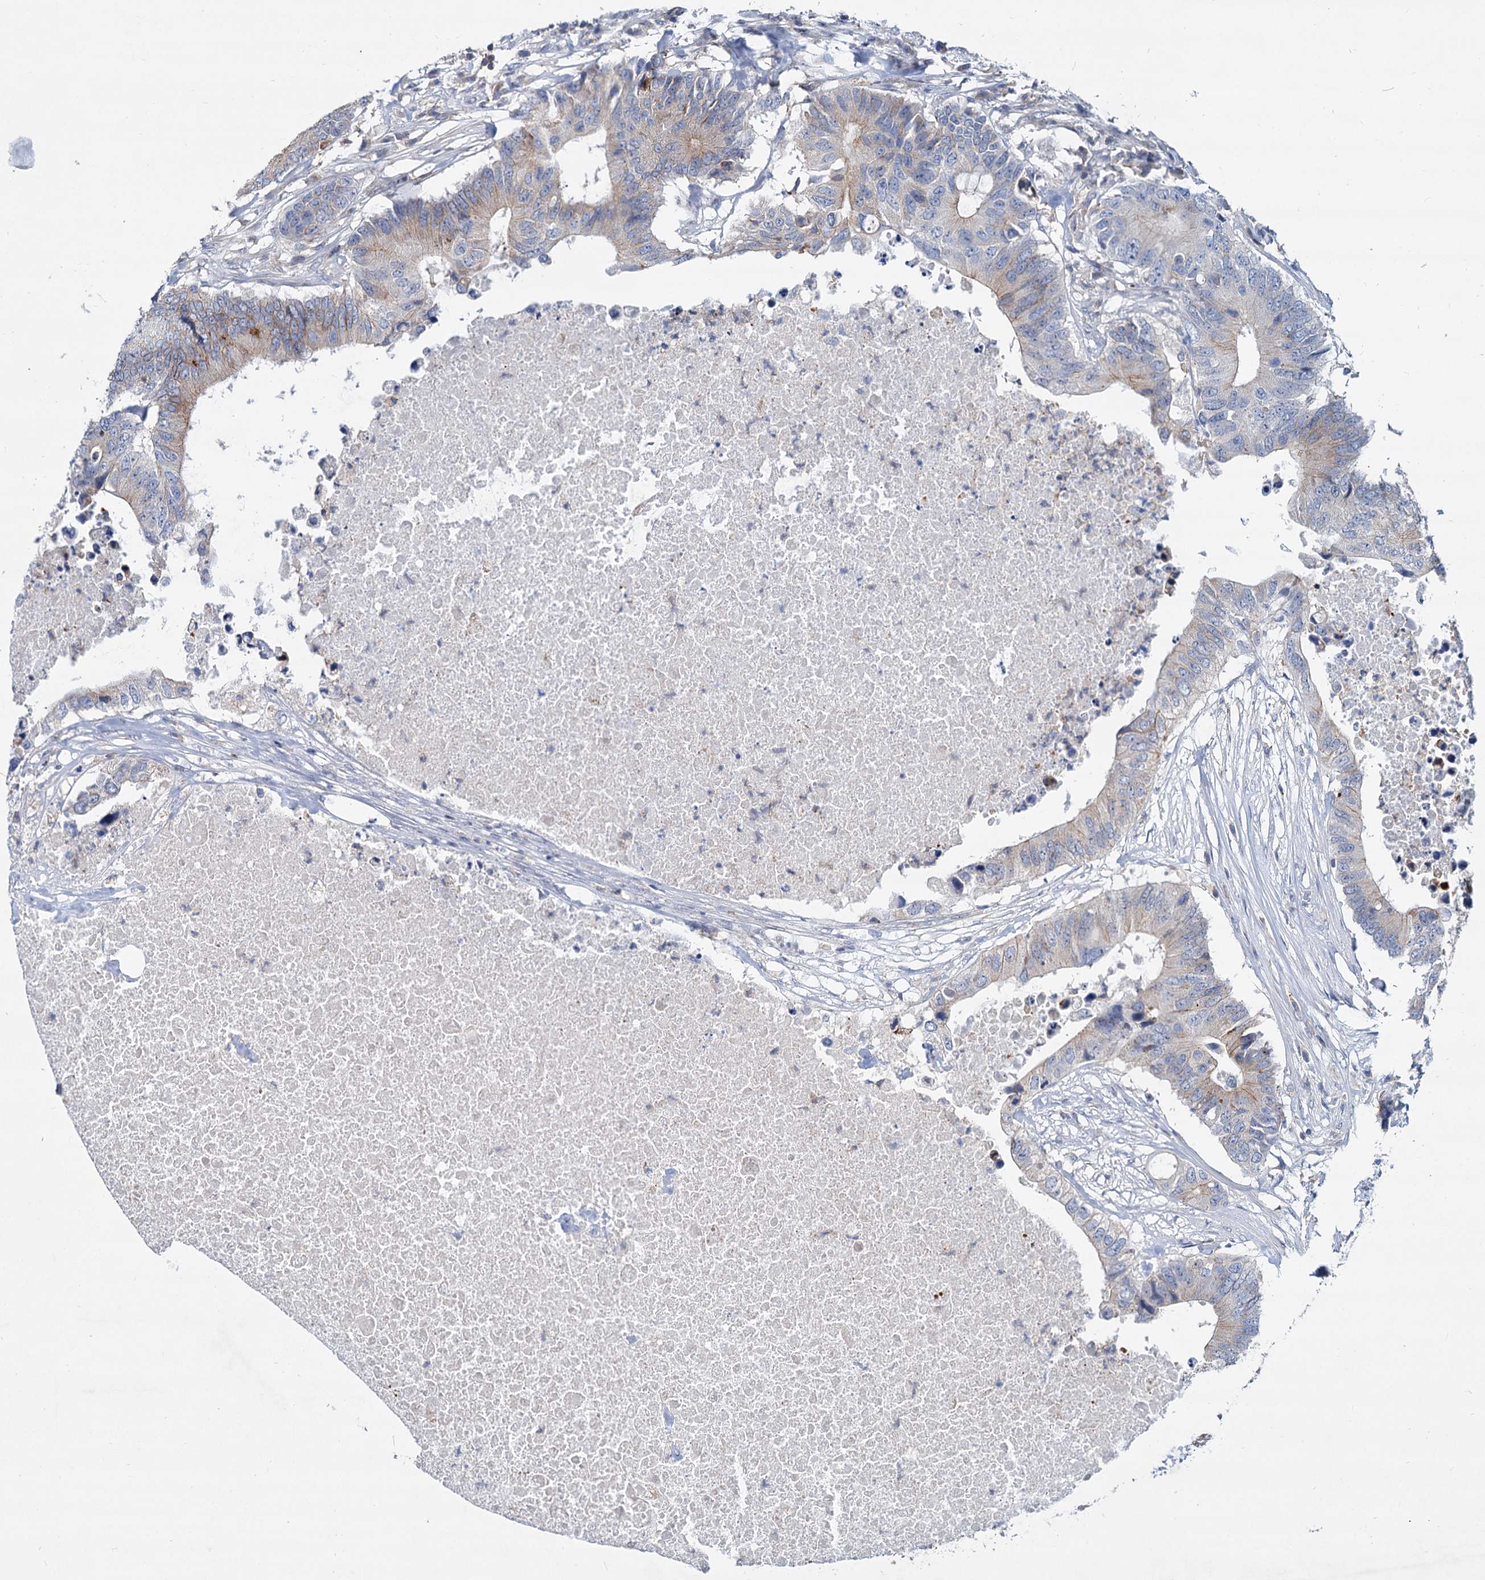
{"staining": {"intensity": "weak", "quantity": "25%-75%", "location": "cytoplasmic/membranous"}, "tissue": "colorectal cancer", "cell_type": "Tumor cells", "image_type": "cancer", "snomed": [{"axis": "morphology", "description": "Adenocarcinoma, NOS"}, {"axis": "topography", "description": "Colon"}], "caption": "An immunohistochemistry (IHC) micrograph of neoplastic tissue is shown. Protein staining in brown highlights weak cytoplasmic/membranous positivity in colorectal cancer within tumor cells.", "gene": "LRCH4", "patient": {"sex": "male", "age": 71}}